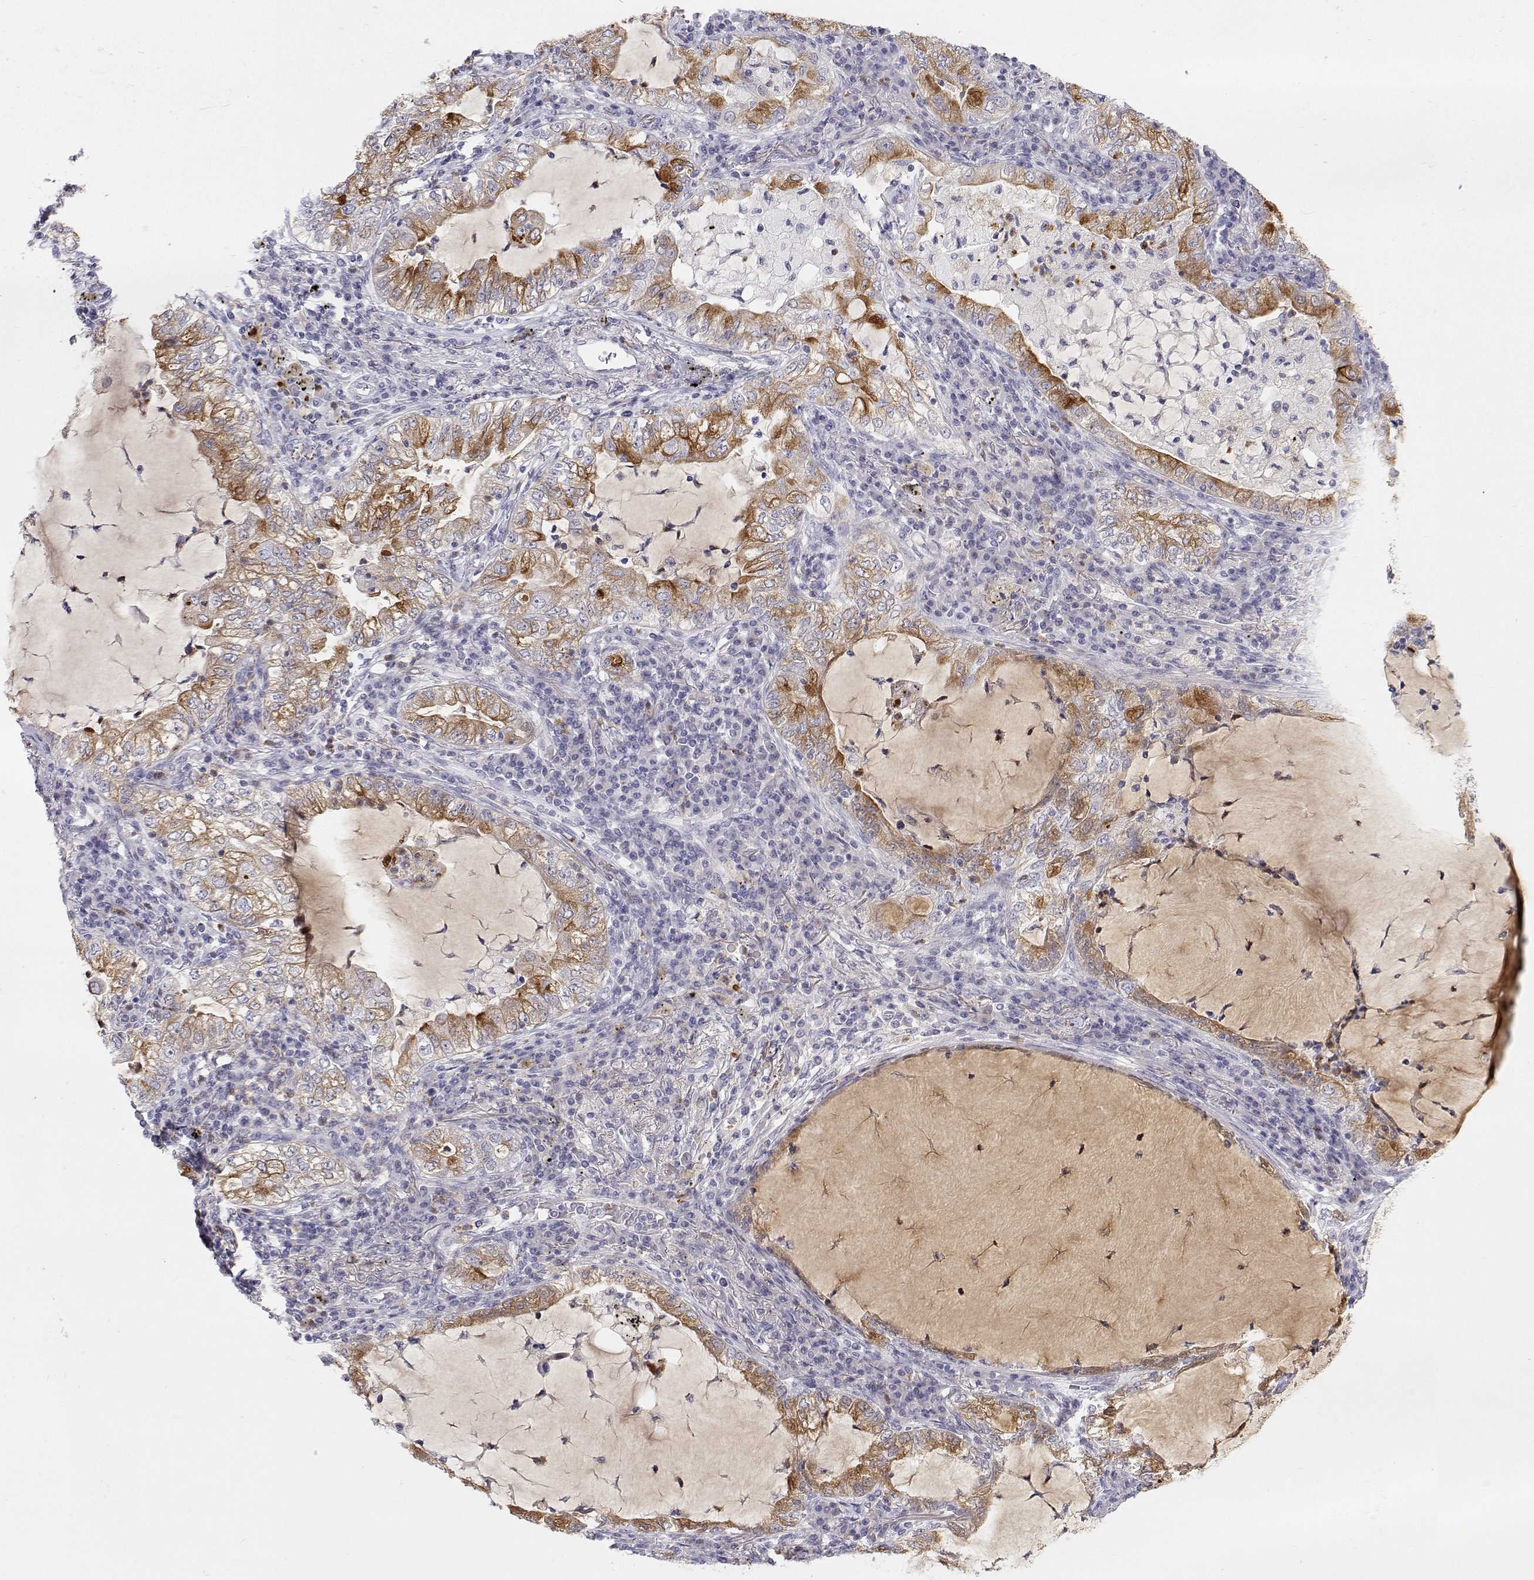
{"staining": {"intensity": "moderate", "quantity": ">75%", "location": "cytoplasmic/membranous"}, "tissue": "lung cancer", "cell_type": "Tumor cells", "image_type": "cancer", "snomed": [{"axis": "morphology", "description": "Adenocarcinoma, NOS"}, {"axis": "topography", "description": "Lung"}], "caption": "Approximately >75% of tumor cells in human lung cancer show moderate cytoplasmic/membranous protein expression as visualized by brown immunohistochemical staining.", "gene": "SFTPB", "patient": {"sex": "female", "age": 73}}